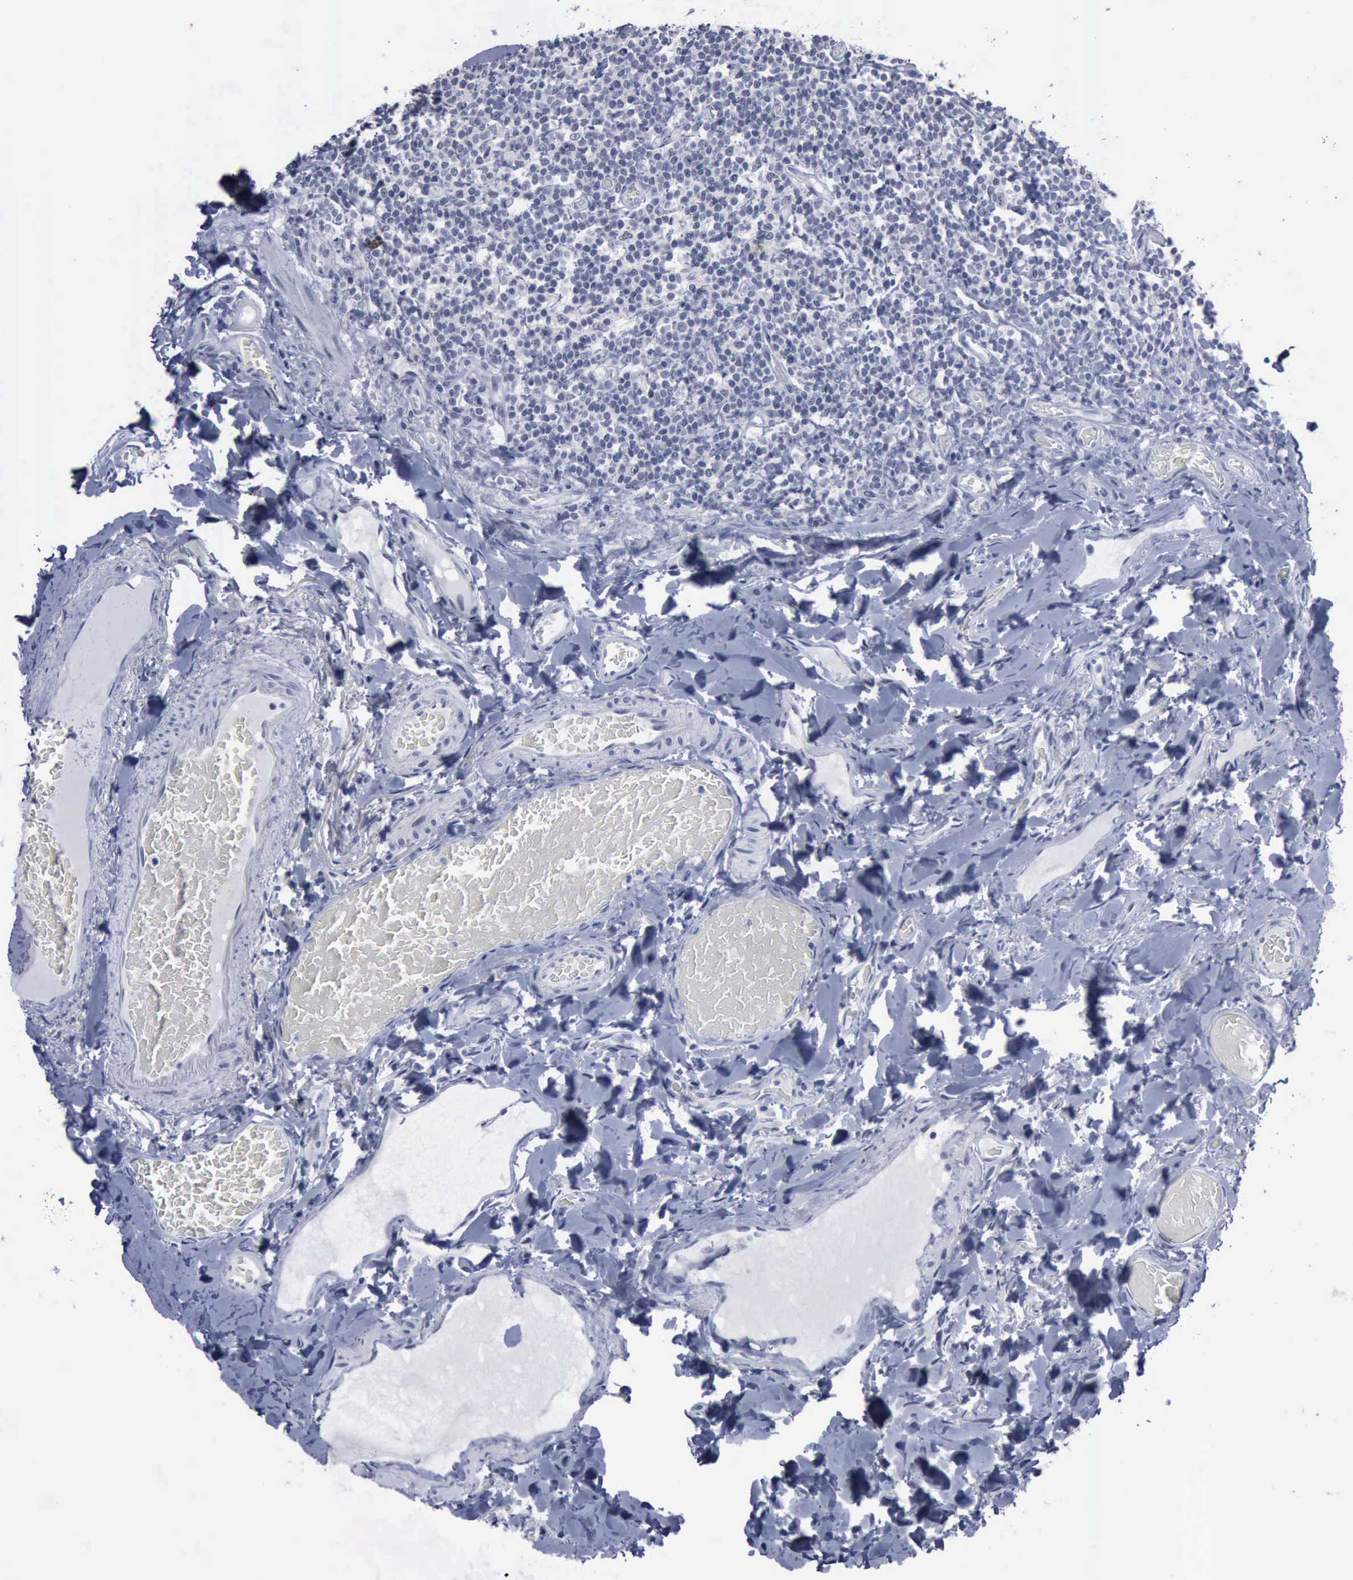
{"staining": {"intensity": "negative", "quantity": "none", "location": "none"}, "tissue": "duodenum", "cell_type": "Glandular cells", "image_type": "normal", "snomed": [{"axis": "morphology", "description": "Normal tissue, NOS"}, {"axis": "topography", "description": "Duodenum"}], "caption": "Immunohistochemistry of unremarkable human duodenum displays no staining in glandular cells.", "gene": "BRD1", "patient": {"sex": "male", "age": 66}}